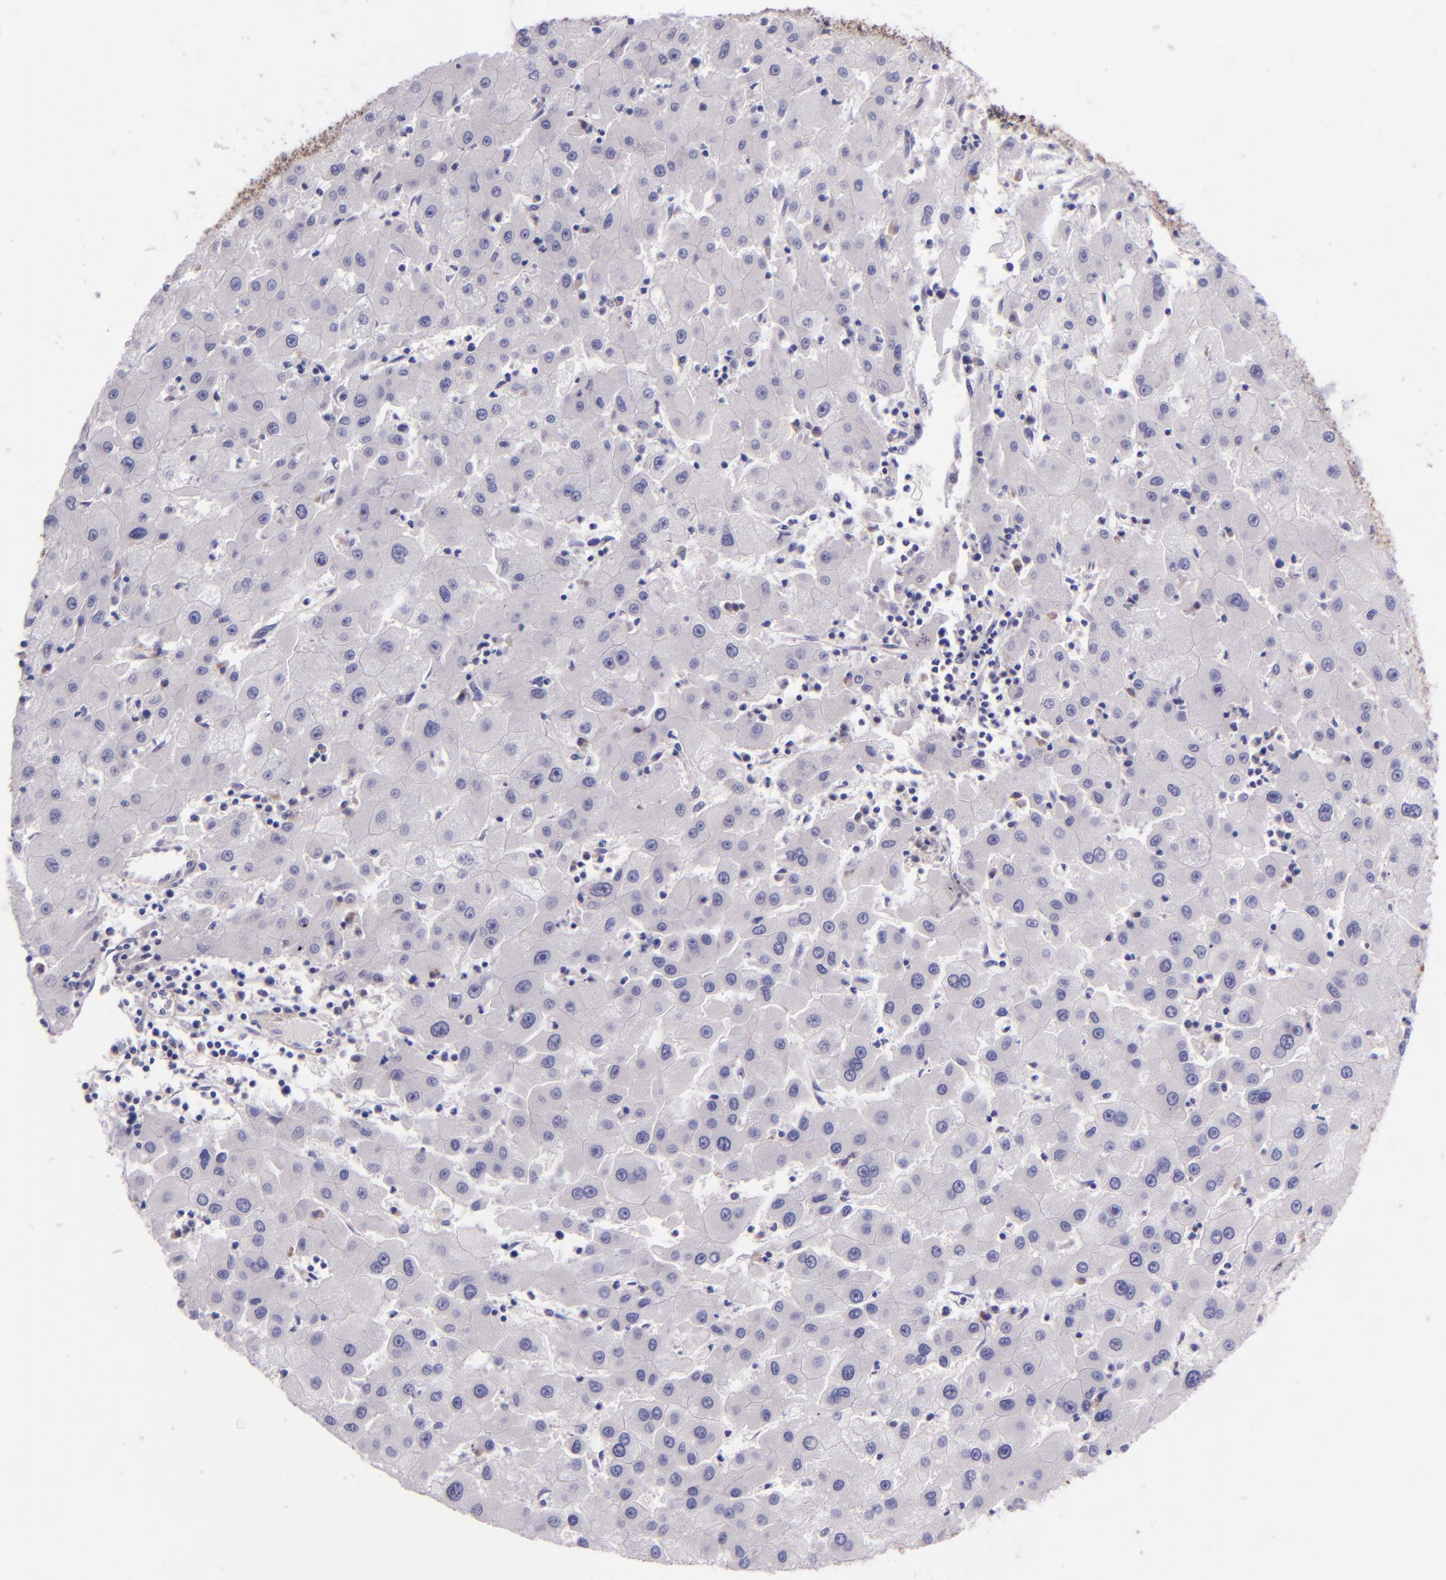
{"staining": {"intensity": "negative", "quantity": "none", "location": "none"}, "tissue": "liver cancer", "cell_type": "Tumor cells", "image_type": "cancer", "snomed": [{"axis": "morphology", "description": "Carcinoma, Hepatocellular, NOS"}, {"axis": "topography", "description": "Liver"}], "caption": "Tumor cells are negative for brown protein staining in liver cancer (hepatocellular carcinoma).", "gene": "IDH3G", "patient": {"sex": "male", "age": 72}}